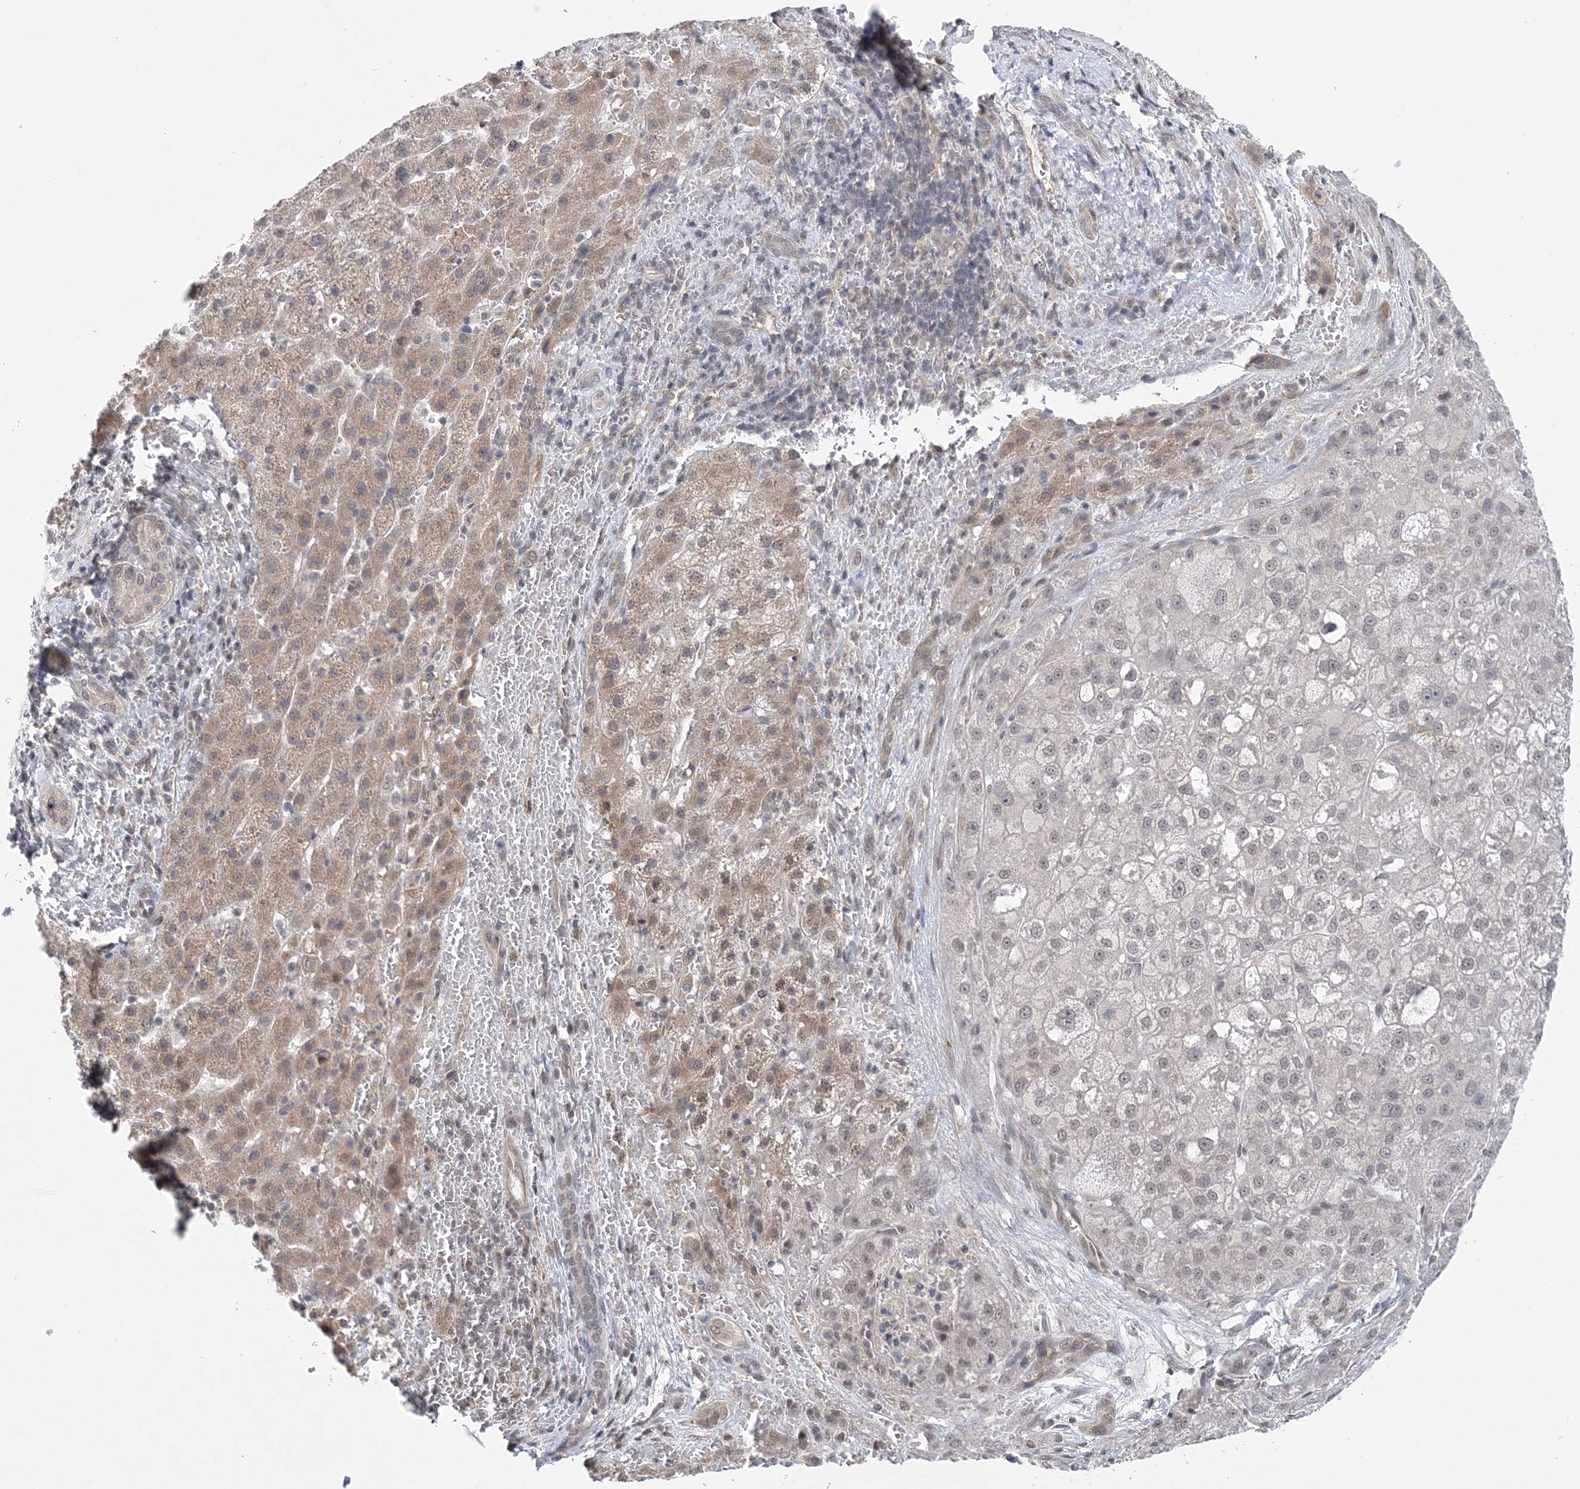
{"staining": {"intensity": "weak", "quantity": ">75%", "location": "nuclear"}, "tissue": "liver cancer", "cell_type": "Tumor cells", "image_type": "cancer", "snomed": [{"axis": "morphology", "description": "Carcinoma, Hepatocellular, NOS"}, {"axis": "topography", "description": "Liver"}], "caption": "DAB (3,3'-diaminobenzidine) immunohistochemical staining of human liver cancer demonstrates weak nuclear protein expression in about >75% of tumor cells.", "gene": "CCDC152", "patient": {"sex": "male", "age": 57}}